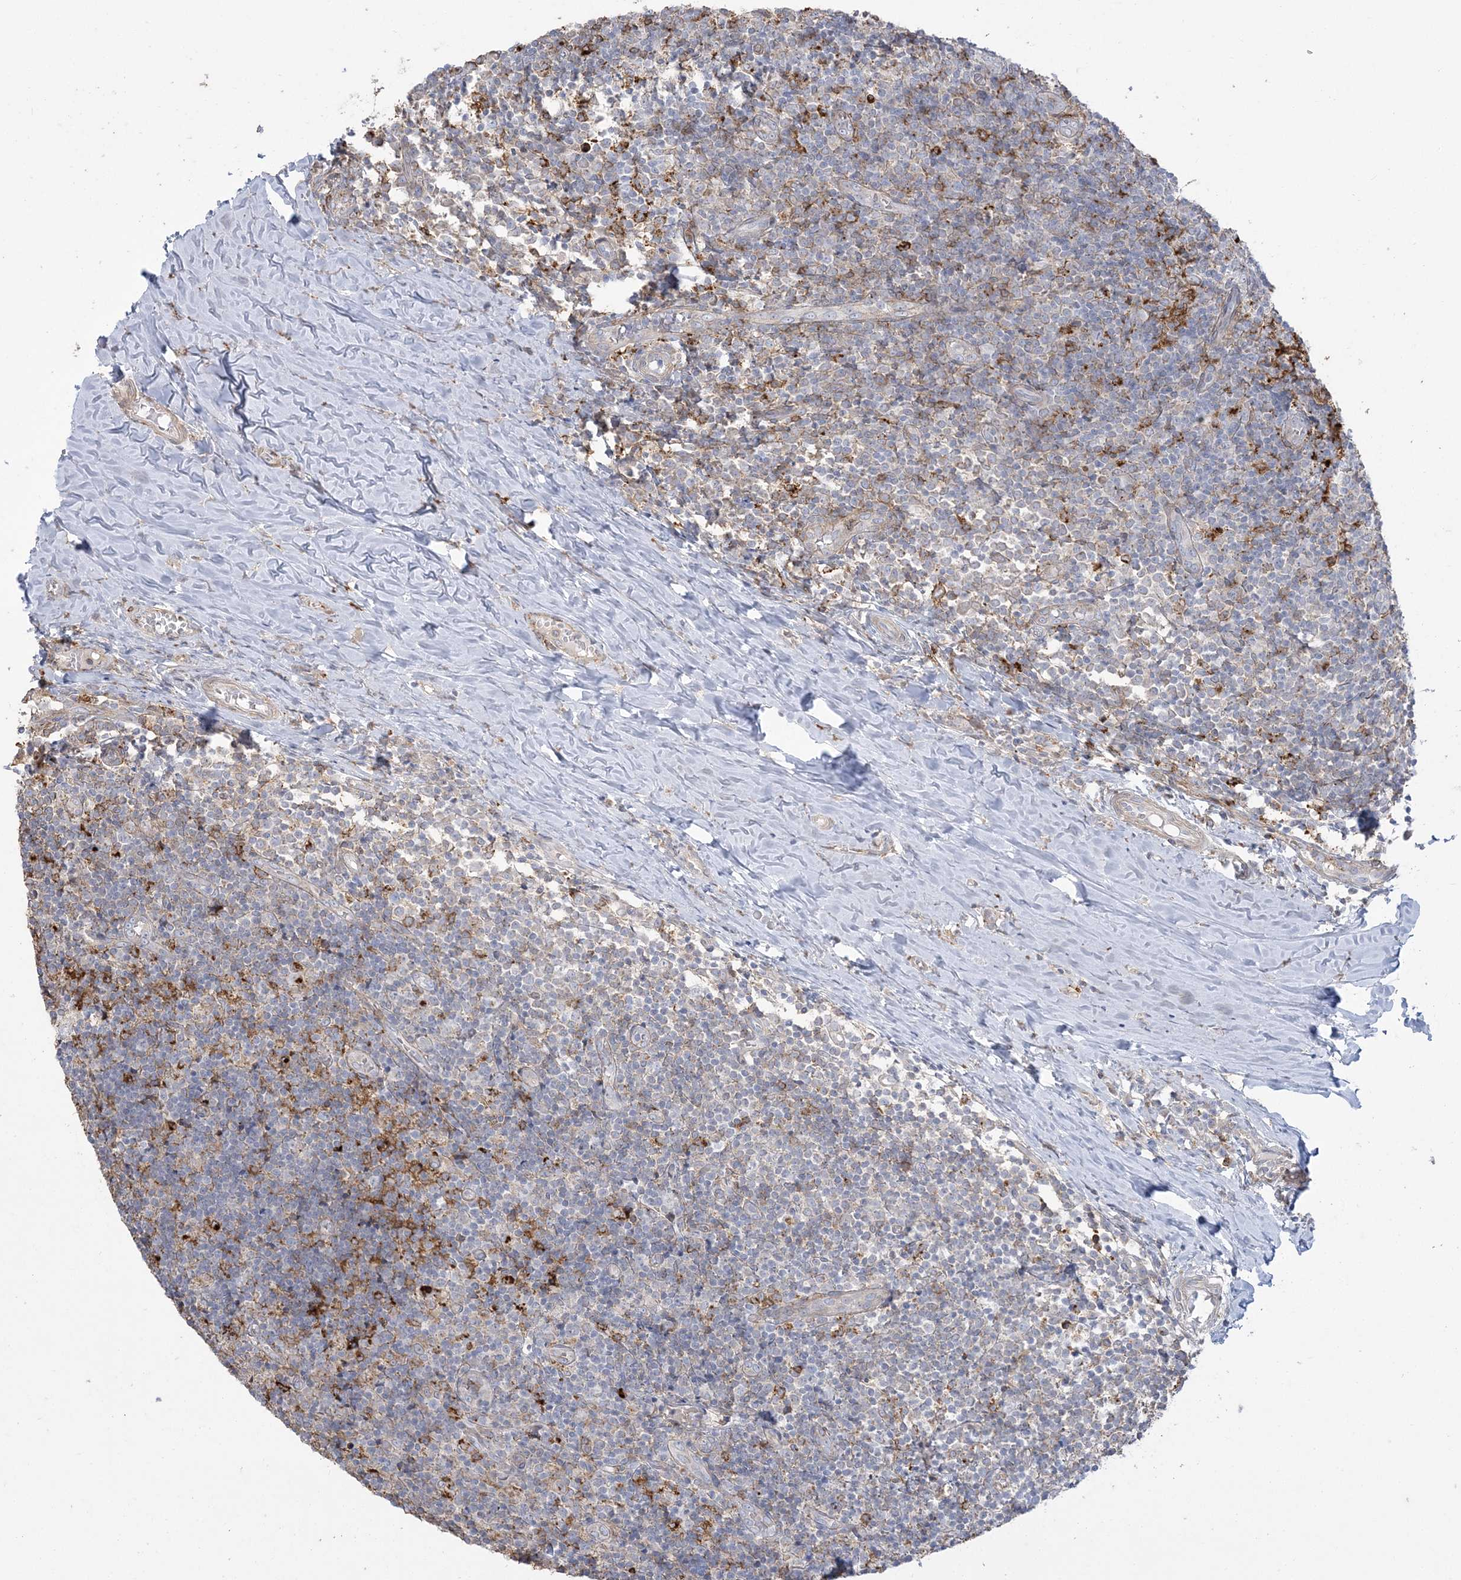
{"staining": {"intensity": "moderate", "quantity": ">75%", "location": "cytoplasmic/membranous"}, "tissue": "tonsil", "cell_type": "Germinal center cells", "image_type": "normal", "snomed": [{"axis": "morphology", "description": "Normal tissue, NOS"}, {"axis": "topography", "description": "Tonsil"}], "caption": "Immunohistochemical staining of normal human tonsil reveals moderate cytoplasmic/membranous protein positivity in approximately >75% of germinal center cells. (DAB (3,3'-diaminobenzidine) IHC with brightfield microscopy, high magnification).", "gene": "HAAO", "patient": {"sex": "female", "age": 19}}